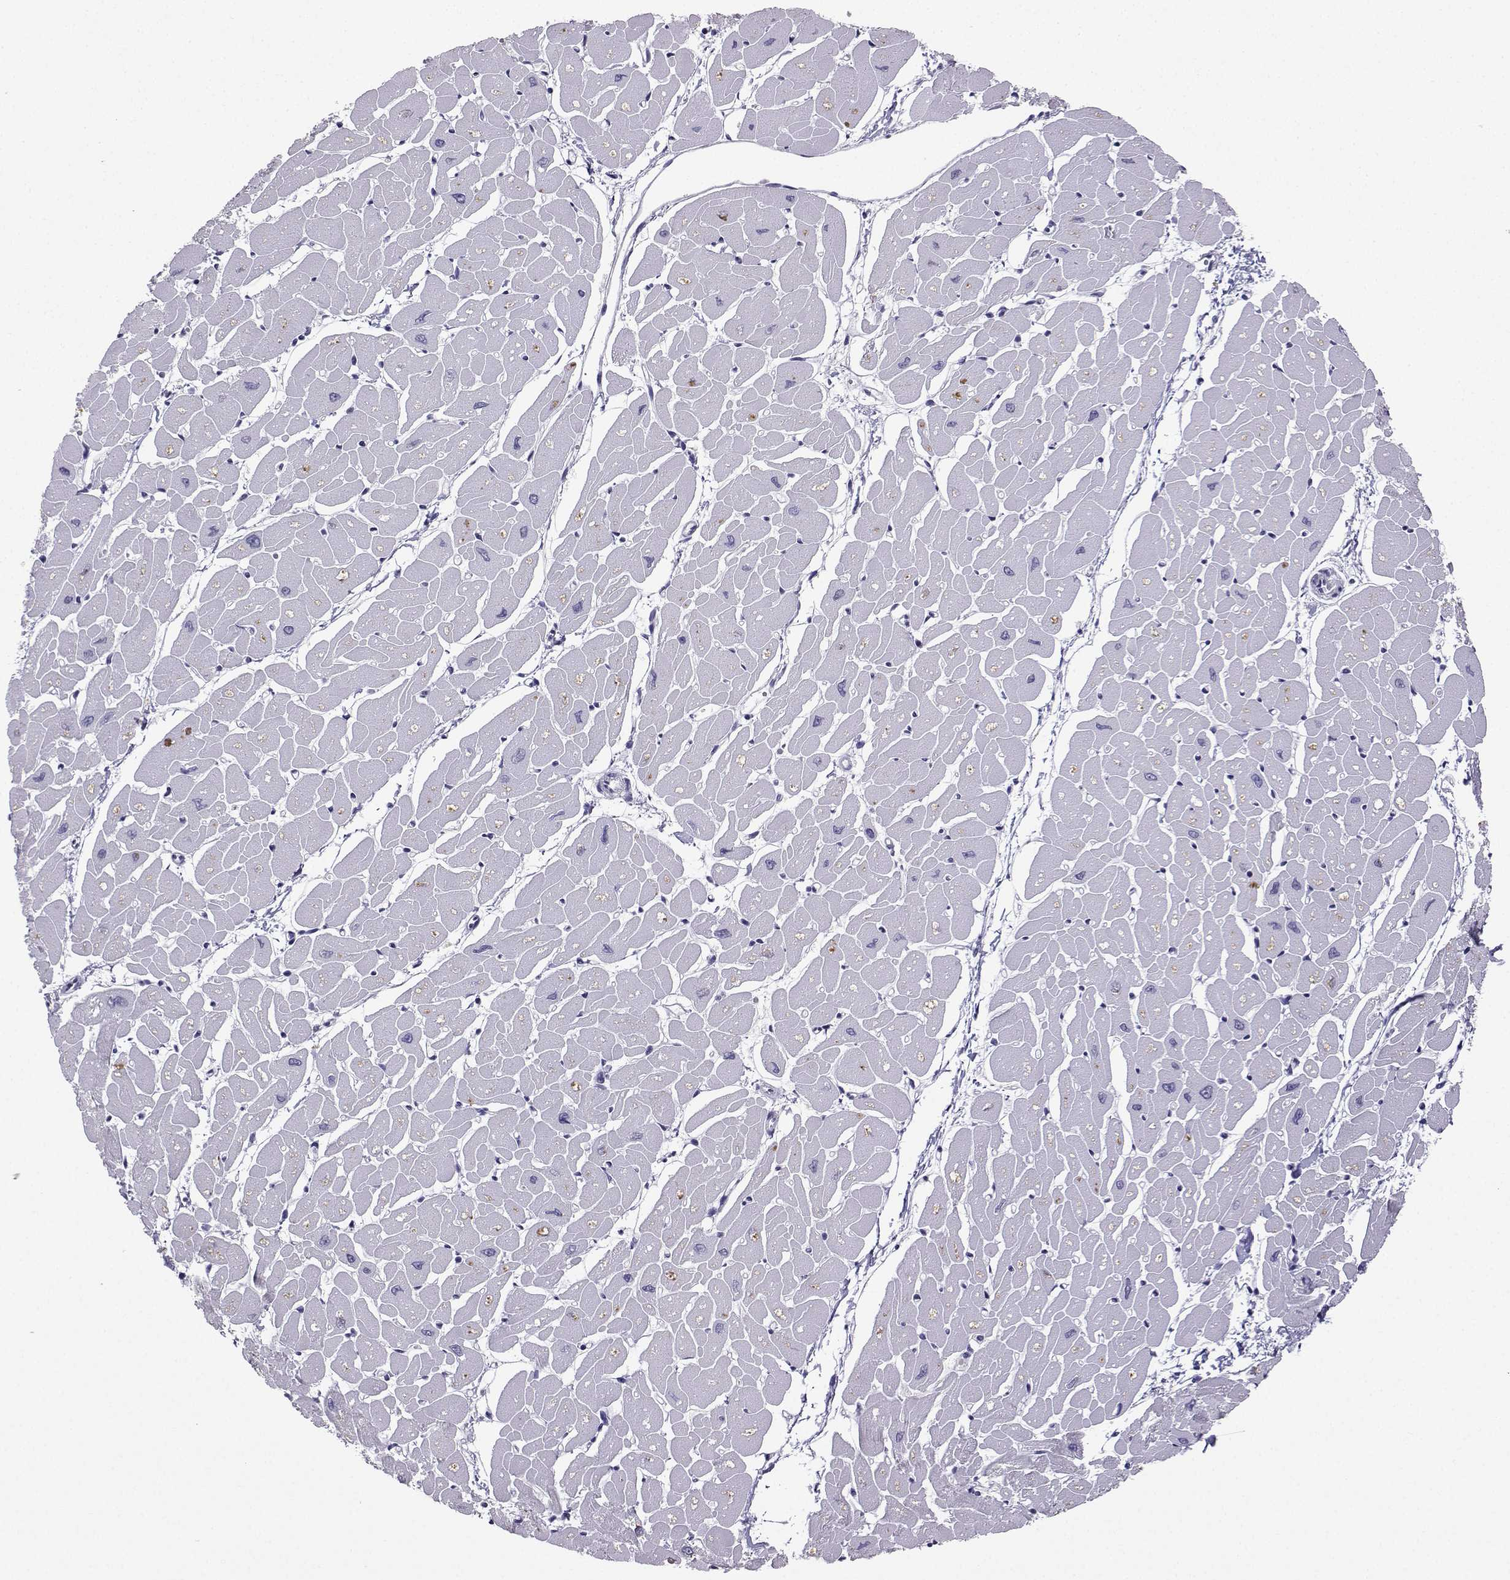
{"staining": {"intensity": "negative", "quantity": "none", "location": "none"}, "tissue": "heart muscle", "cell_type": "Cardiomyocytes", "image_type": "normal", "snomed": [{"axis": "morphology", "description": "Normal tissue, NOS"}, {"axis": "topography", "description": "Heart"}], "caption": "A high-resolution micrograph shows immunohistochemistry (IHC) staining of benign heart muscle, which demonstrates no significant positivity in cardiomyocytes. (Brightfield microscopy of DAB (3,3'-diaminobenzidine) immunohistochemistry (IHC) at high magnification).", "gene": "TBR1", "patient": {"sex": "male", "age": 57}}